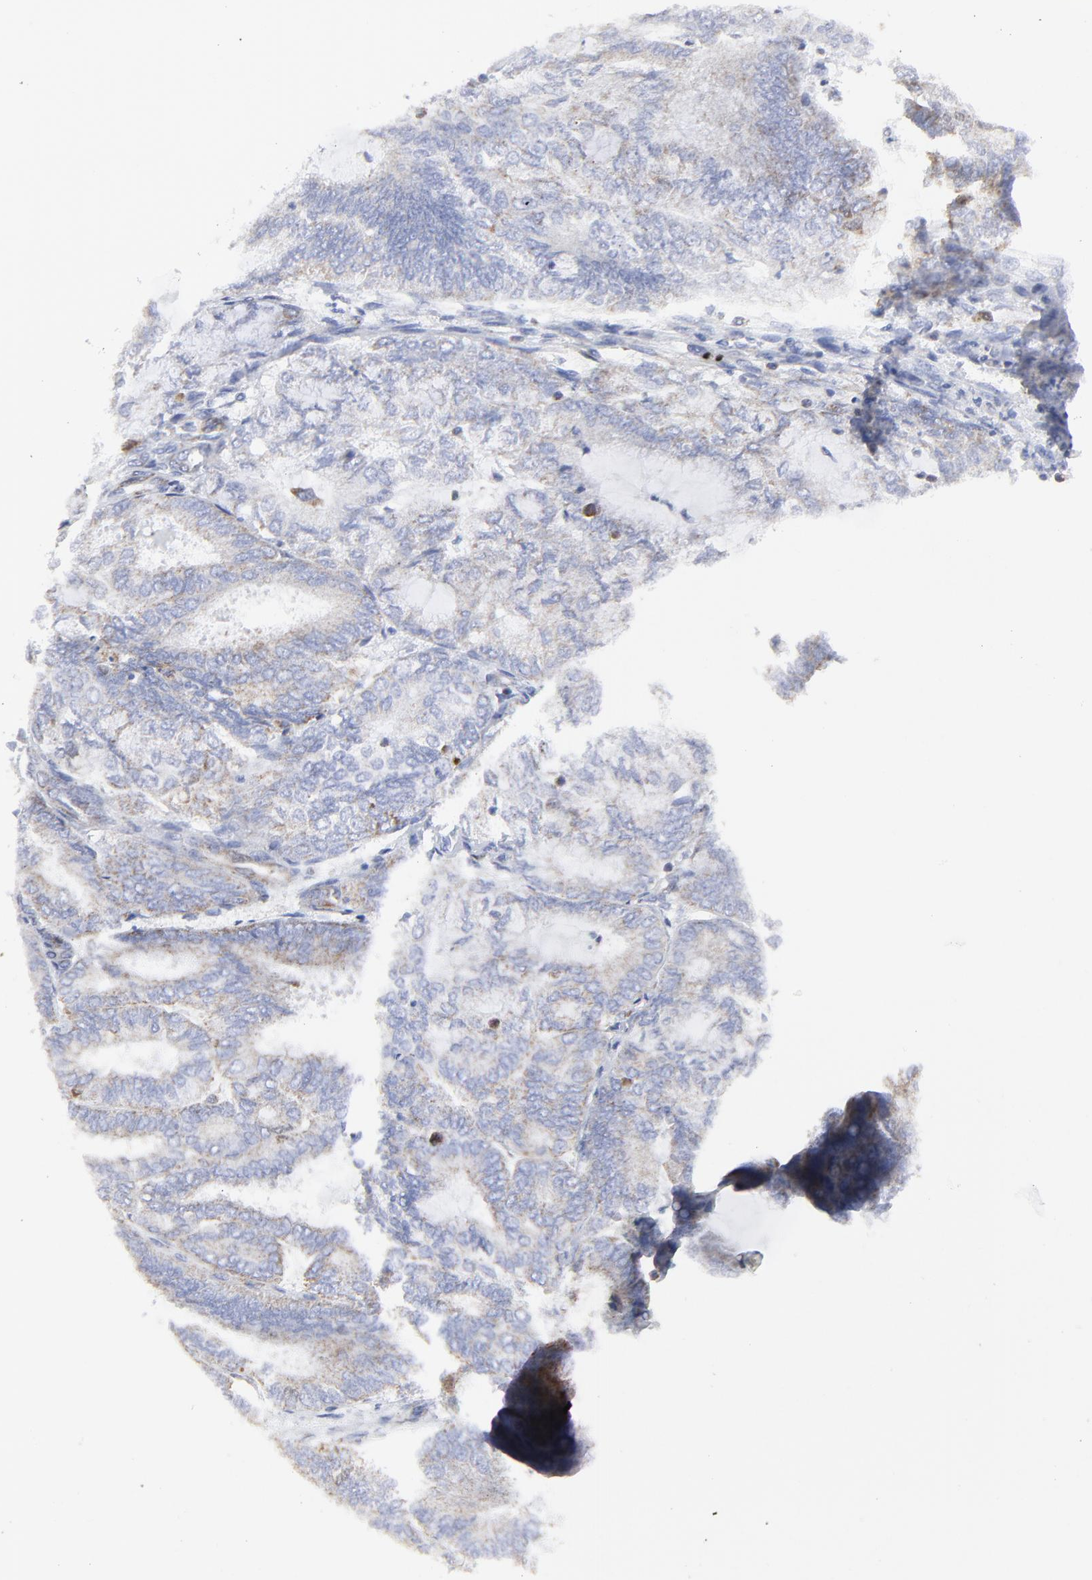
{"staining": {"intensity": "moderate", "quantity": "25%-75%", "location": "cytoplasmic/membranous"}, "tissue": "endometrial cancer", "cell_type": "Tumor cells", "image_type": "cancer", "snomed": [{"axis": "morphology", "description": "Adenocarcinoma, NOS"}, {"axis": "topography", "description": "Endometrium"}], "caption": "The immunohistochemical stain shows moderate cytoplasmic/membranous staining in tumor cells of endometrial adenocarcinoma tissue. Immunohistochemistry stains the protein in brown and the nuclei are stained blue.", "gene": "NCAPH", "patient": {"sex": "female", "age": 59}}